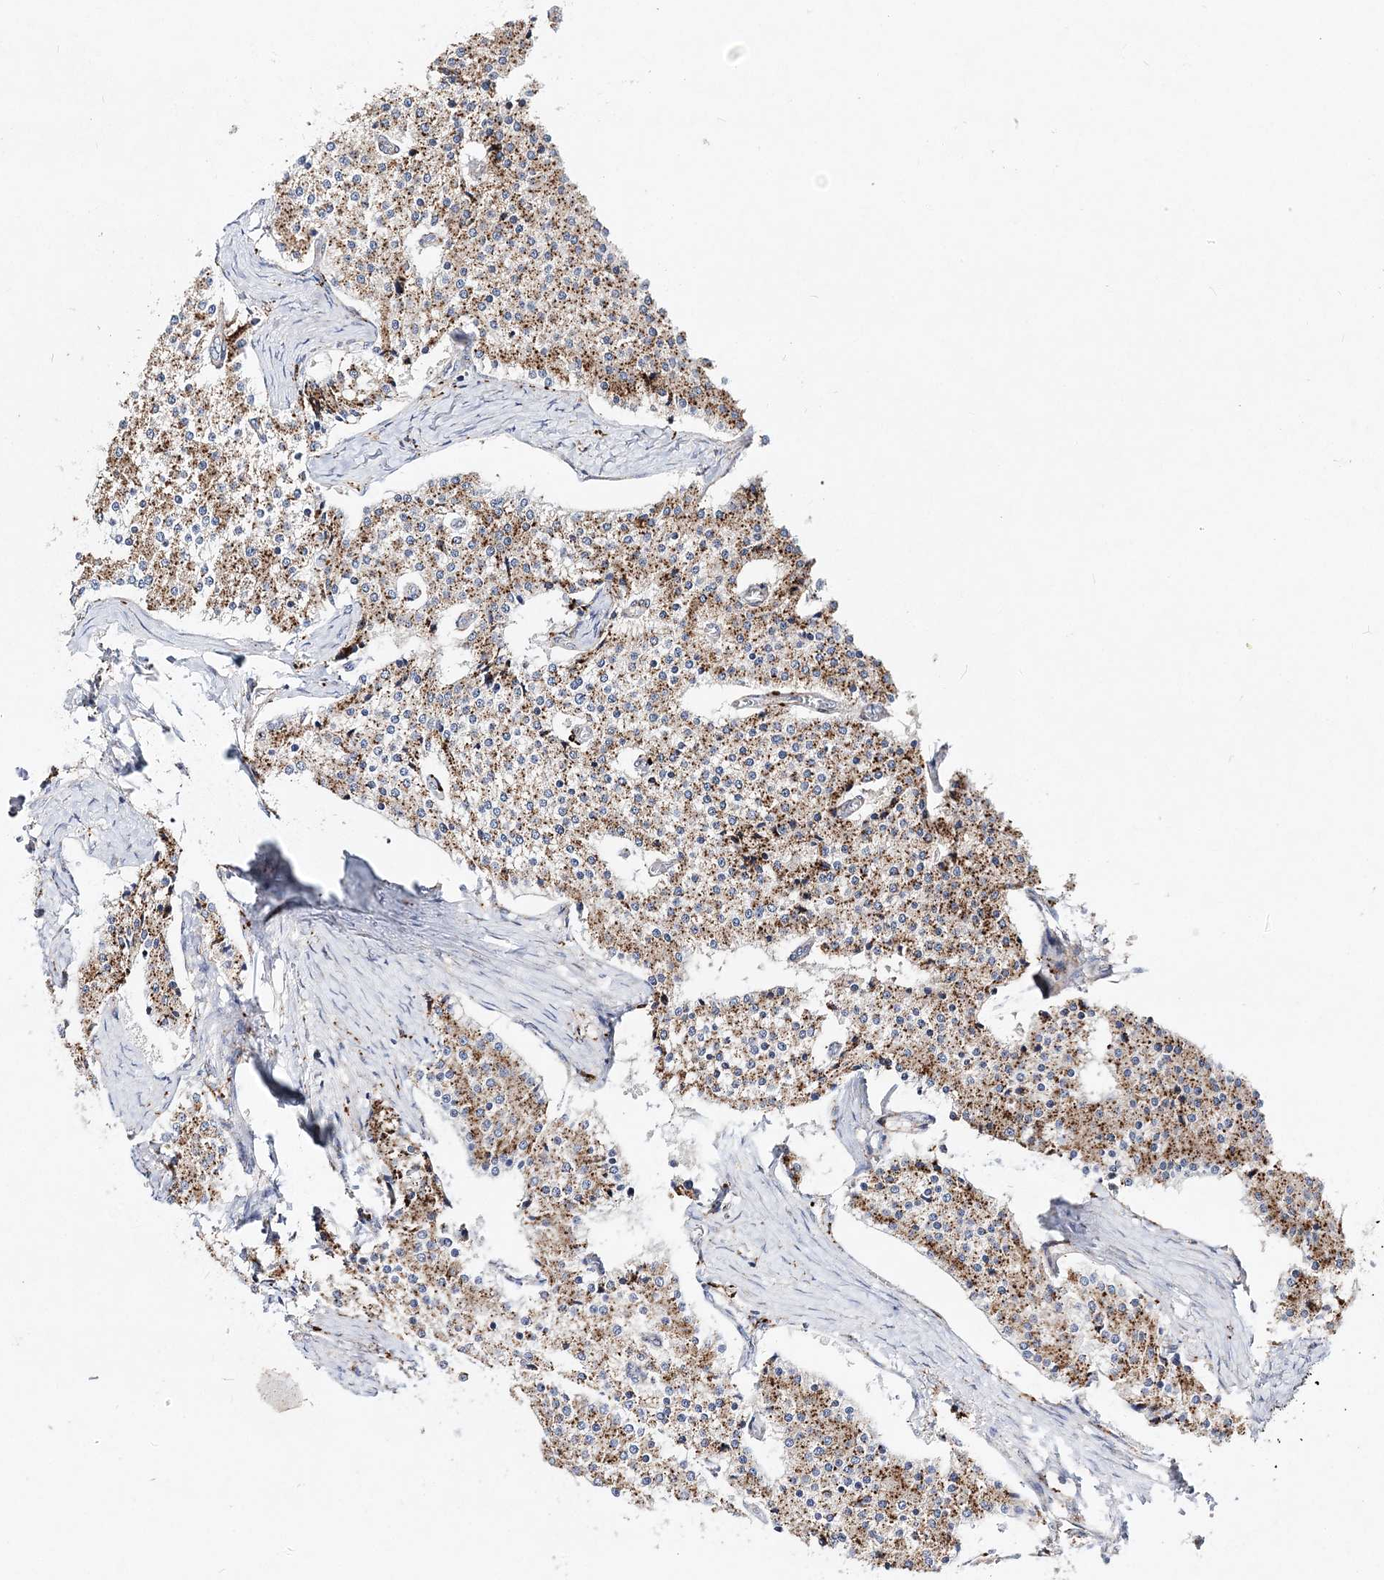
{"staining": {"intensity": "moderate", "quantity": ">75%", "location": "cytoplasmic/membranous"}, "tissue": "carcinoid", "cell_type": "Tumor cells", "image_type": "cancer", "snomed": [{"axis": "morphology", "description": "Carcinoid, malignant, NOS"}, {"axis": "topography", "description": "Colon"}], "caption": "Immunohistochemical staining of human carcinoid demonstrates medium levels of moderate cytoplasmic/membranous positivity in about >75% of tumor cells.", "gene": "C3orf38", "patient": {"sex": "female", "age": 52}}